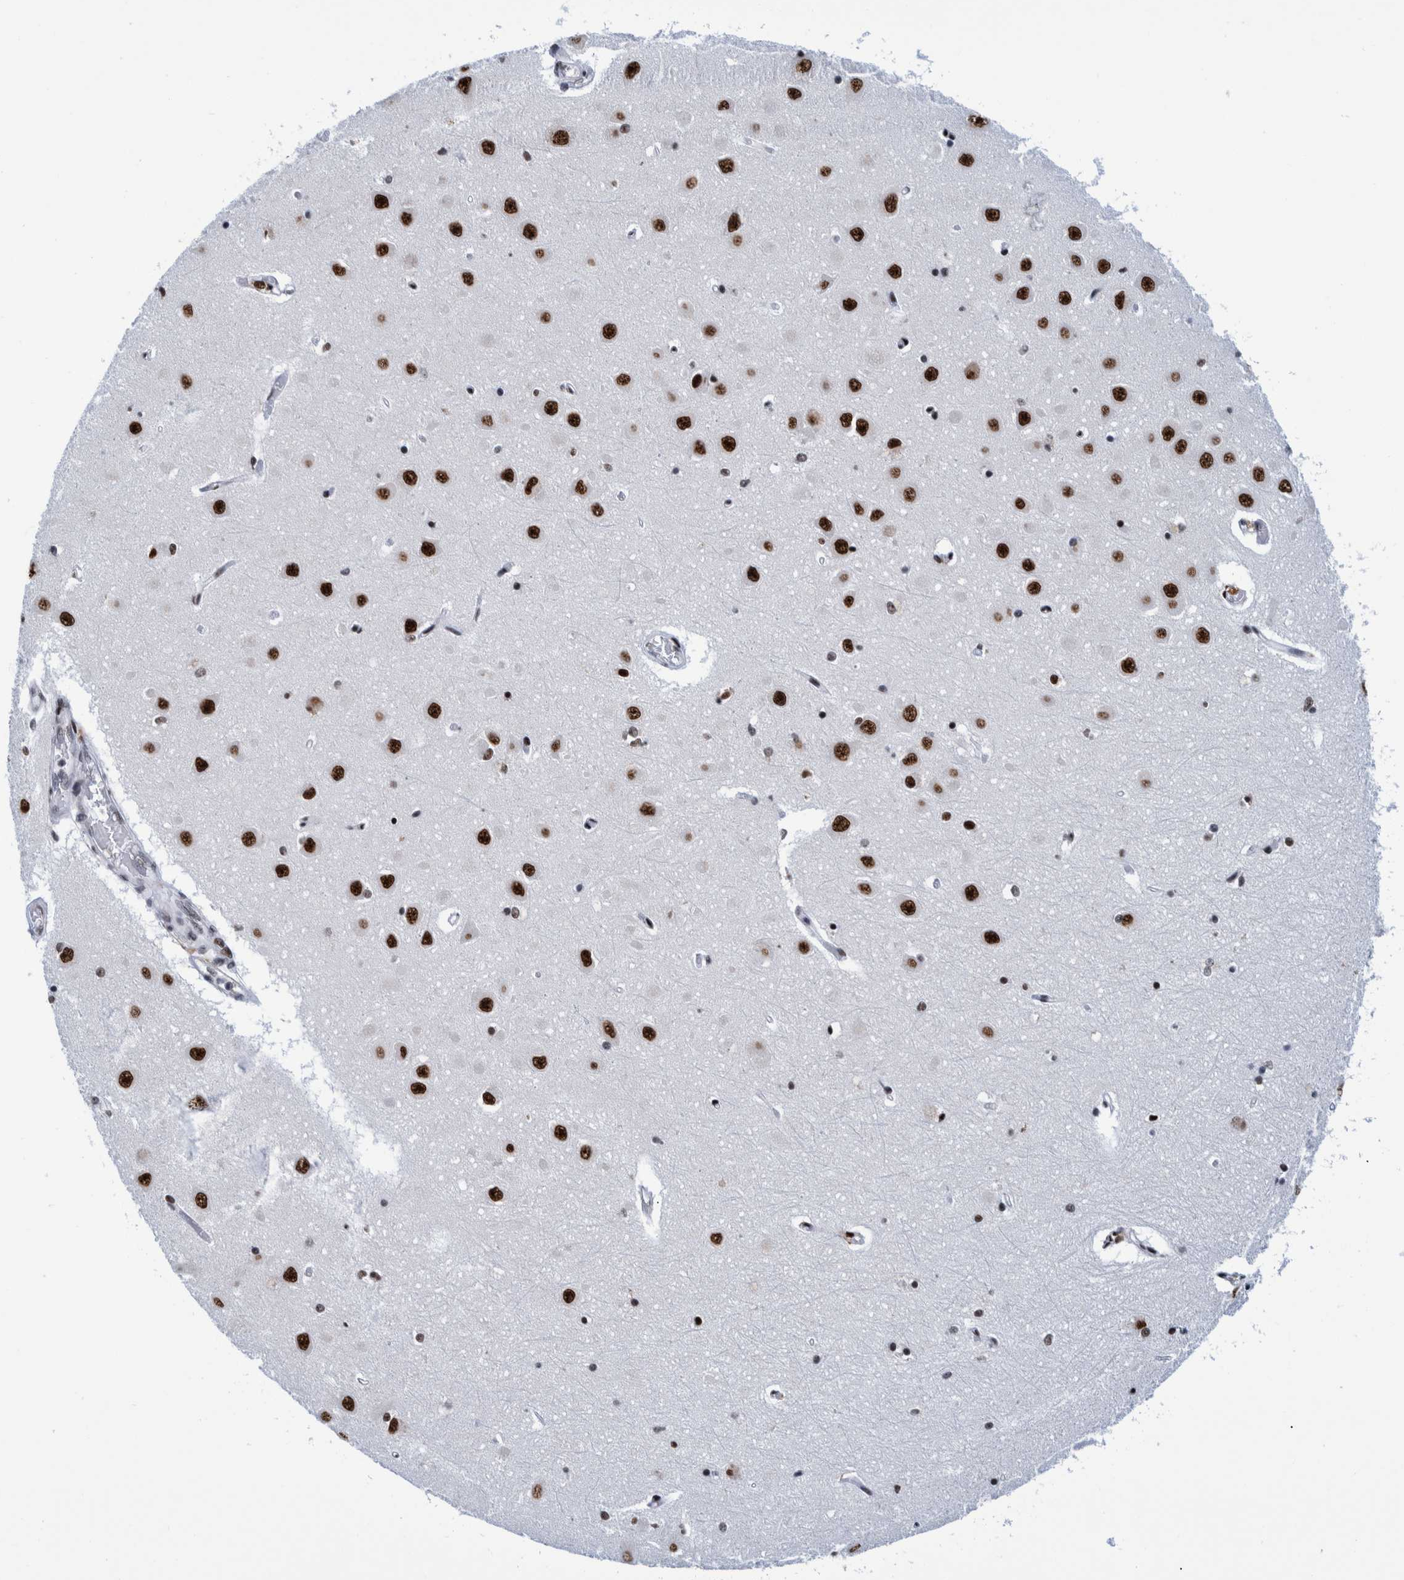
{"staining": {"intensity": "moderate", "quantity": ">75%", "location": "nuclear"}, "tissue": "hippocampus", "cell_type": "Glial cells", "image_type": "normal", "snomed": [{"axis": "morphology", "description": "Normal tissue, NOS"}, {"axis": "topography", "description": "Hippocampus"}], "caption": "Human hippocampus stained with a brown dye demonstrates moderate nuclear positive positivity in about >75% of glial cells.", "gene": "EFTUD2", "patient": {"sex": "male", "age": 70}}